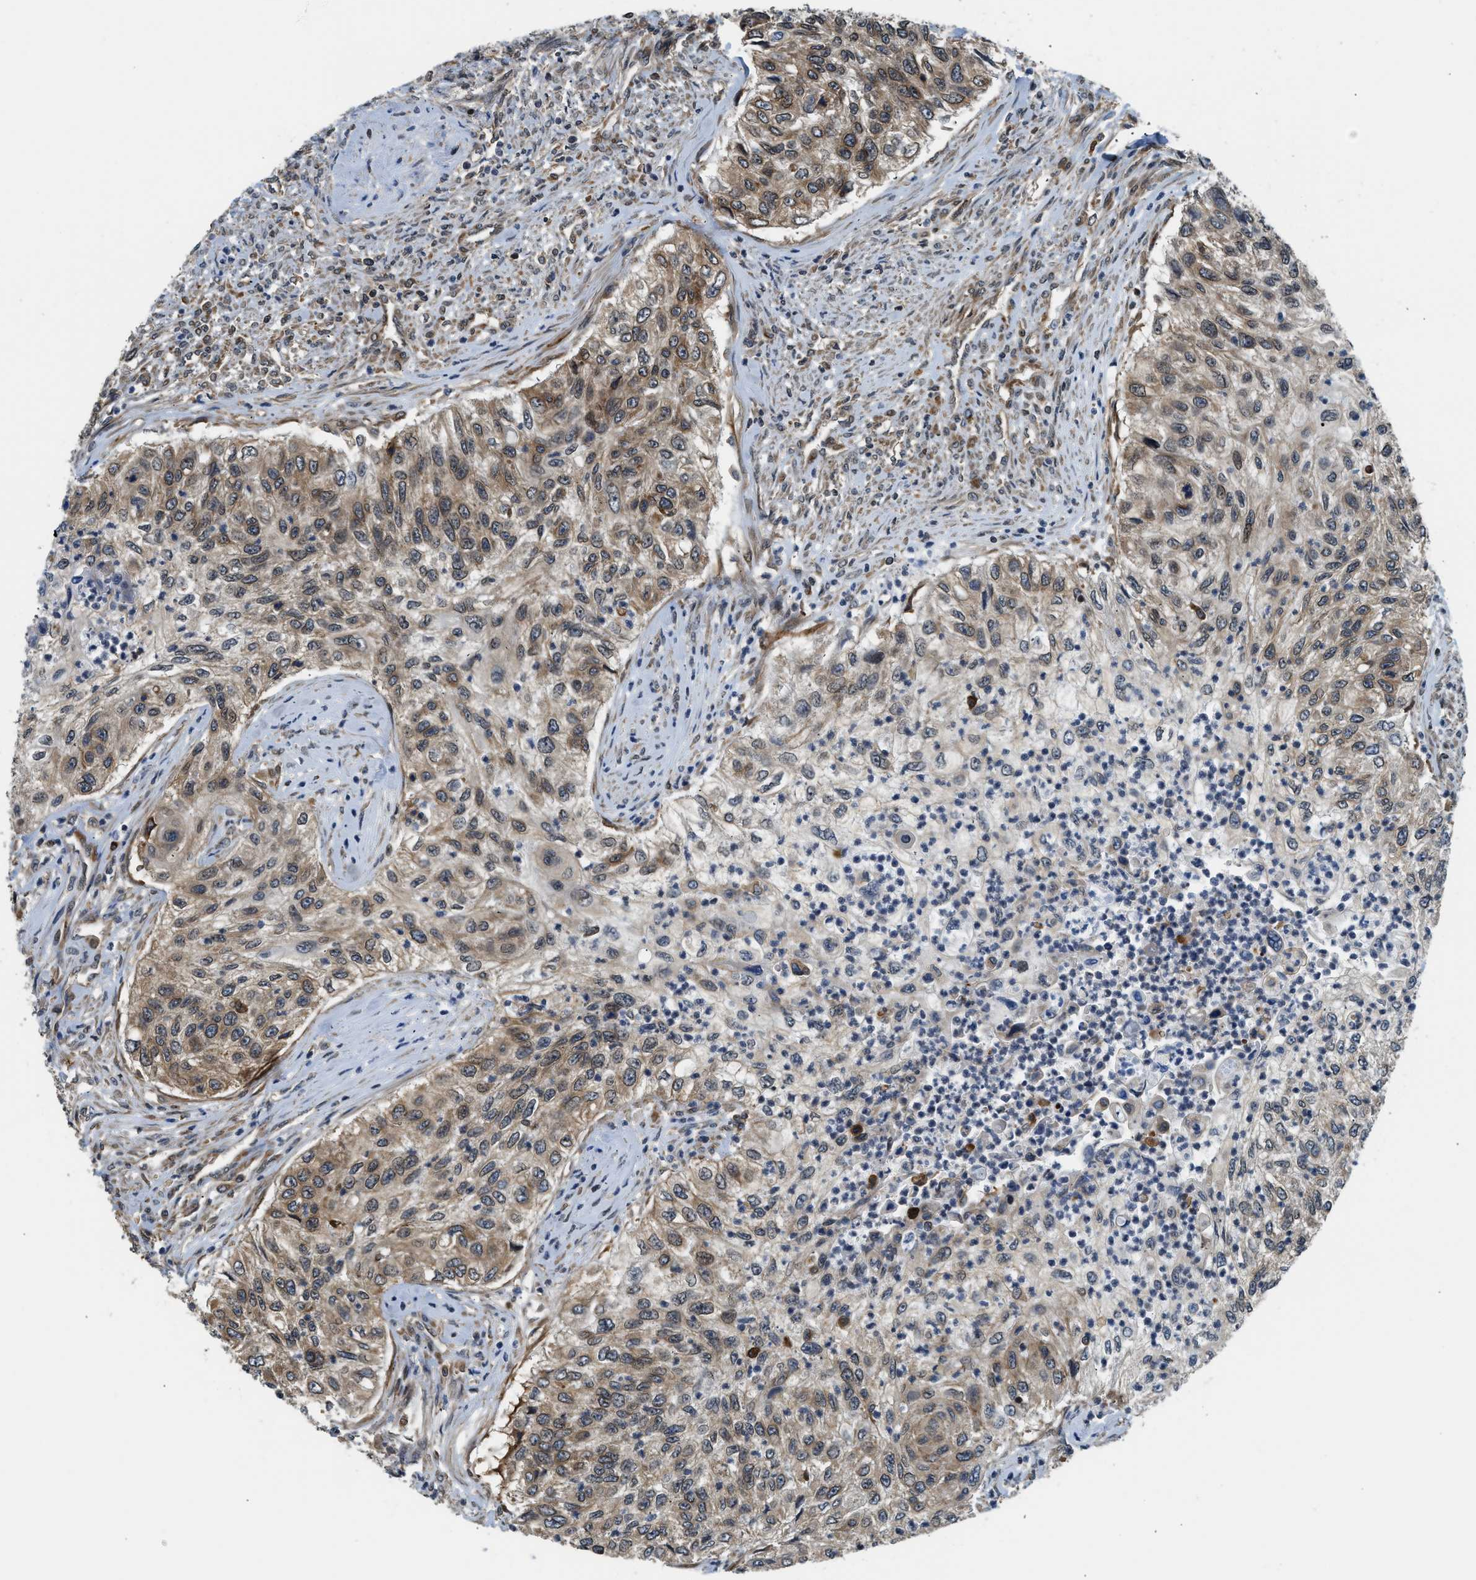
{"staining": {"intensity": "moderate", "quantity": "<25%", "location": "cytoplasmic/membranous"}, "tissue": "urothelial cancer", "cell_type": "Tumor cells", "image_type": "cancer", "snomed": [{"axis": "morphology", "description": "Urothelial carcinoma, High grade"}, {"axis": "topography", "description": "Urinary bladder"}], "caption": "The photomicrograph shows a brown stain indicating the presence of a protein in the cytoplasmic/membranous of tumor cells in urothelial cancer.", "gene": "RETREG3", "patient": {"sex": "female", "age": 60}}